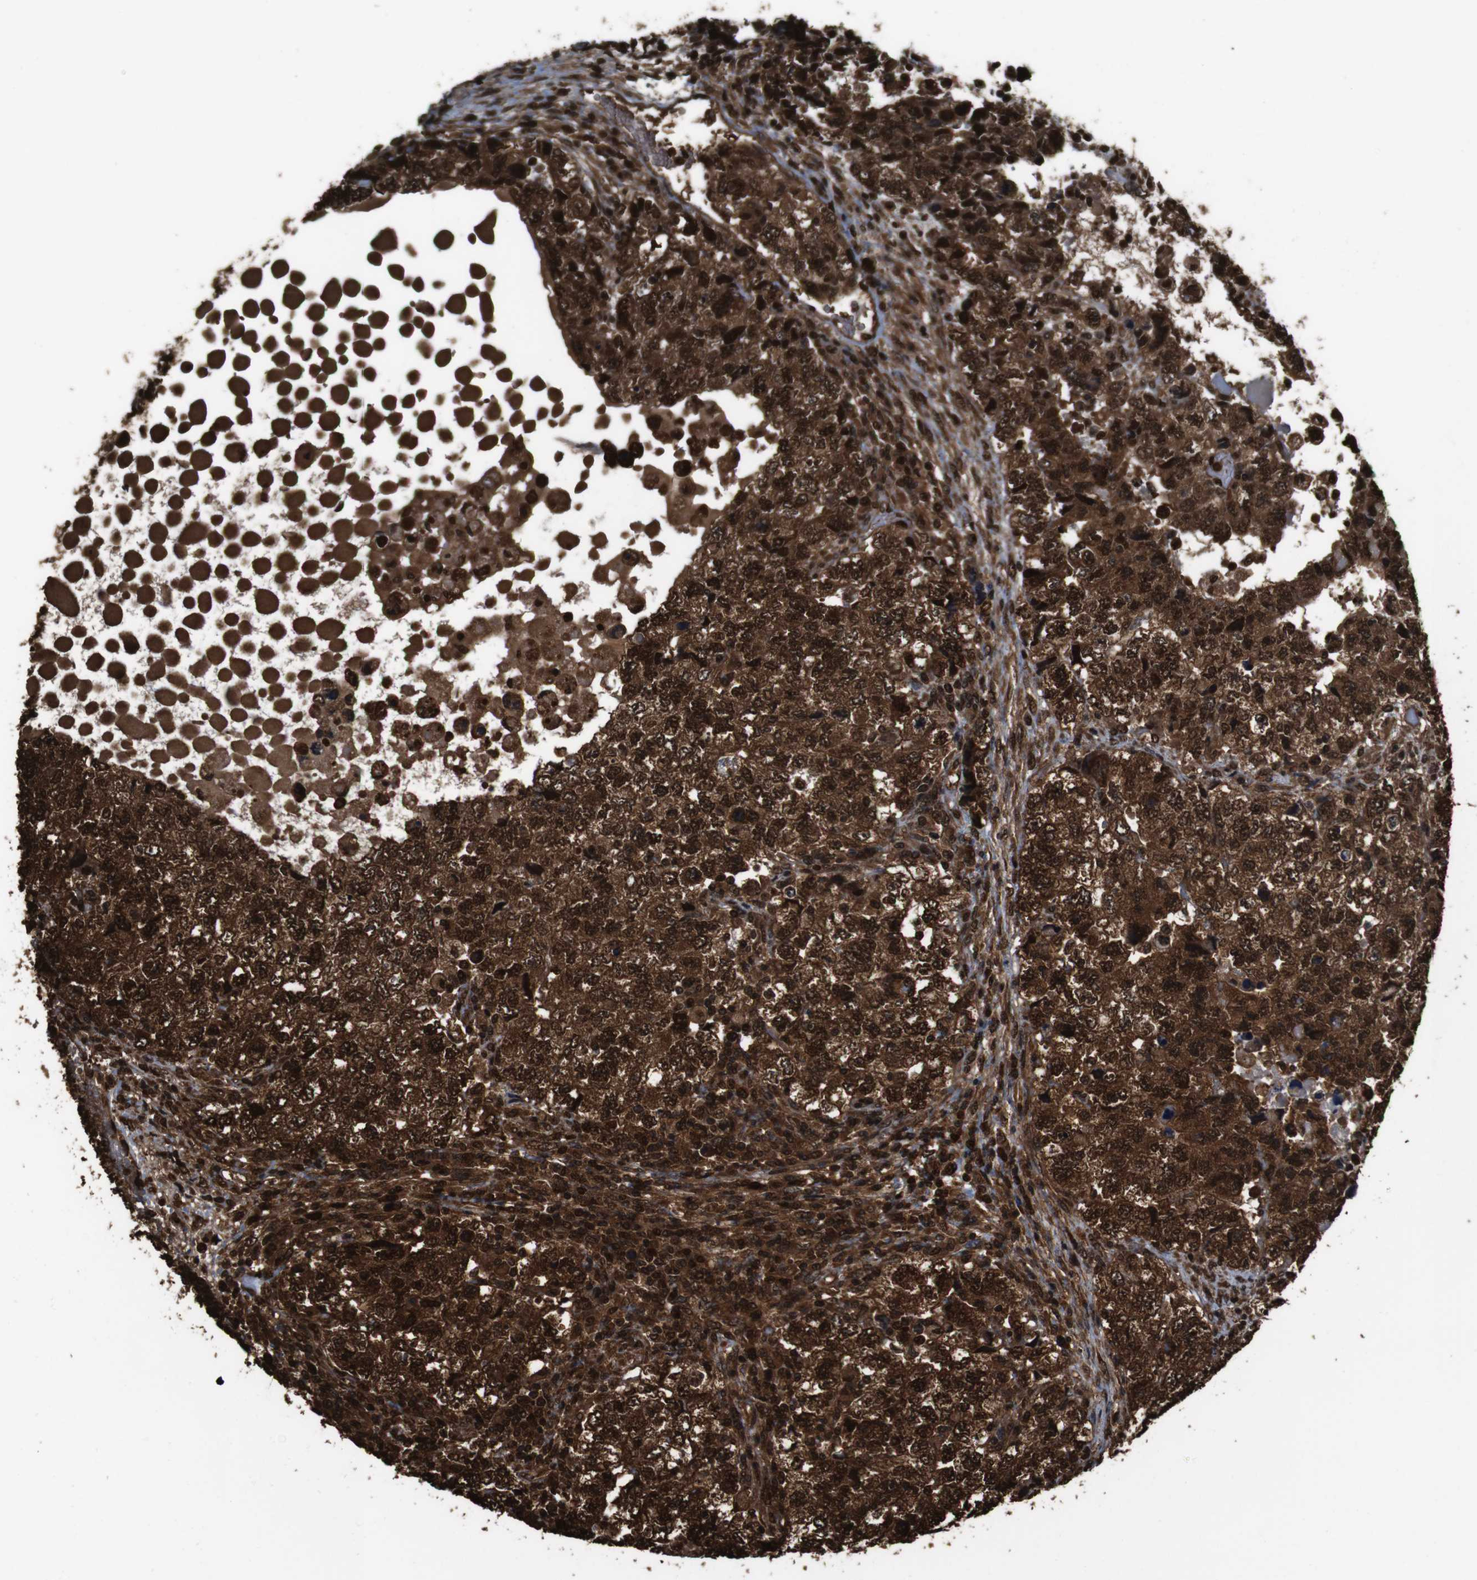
{"staining": {"intensity": "strong", "quantity": ">75%", "location": "cytoplasmic/membranous,nuclear"}, "tissue": "testis cancer", "cell_type": "Tumor cells", "image_type": "cancer", "snomed": [{"axis": "morphology", "description": "Carcinoma, Embryonal, NOS"}, {"axis": "topography", "description": "Testis"}], "caption": "Testis cancer (embryonal carcinoma) stained with immunohistochemistry reveals strong cytoplasmic/membranous and nuclear staining in approximately >75% of tumor cells.", "gene": "VCP", "patient": {"sex": "male", "age": 36}}